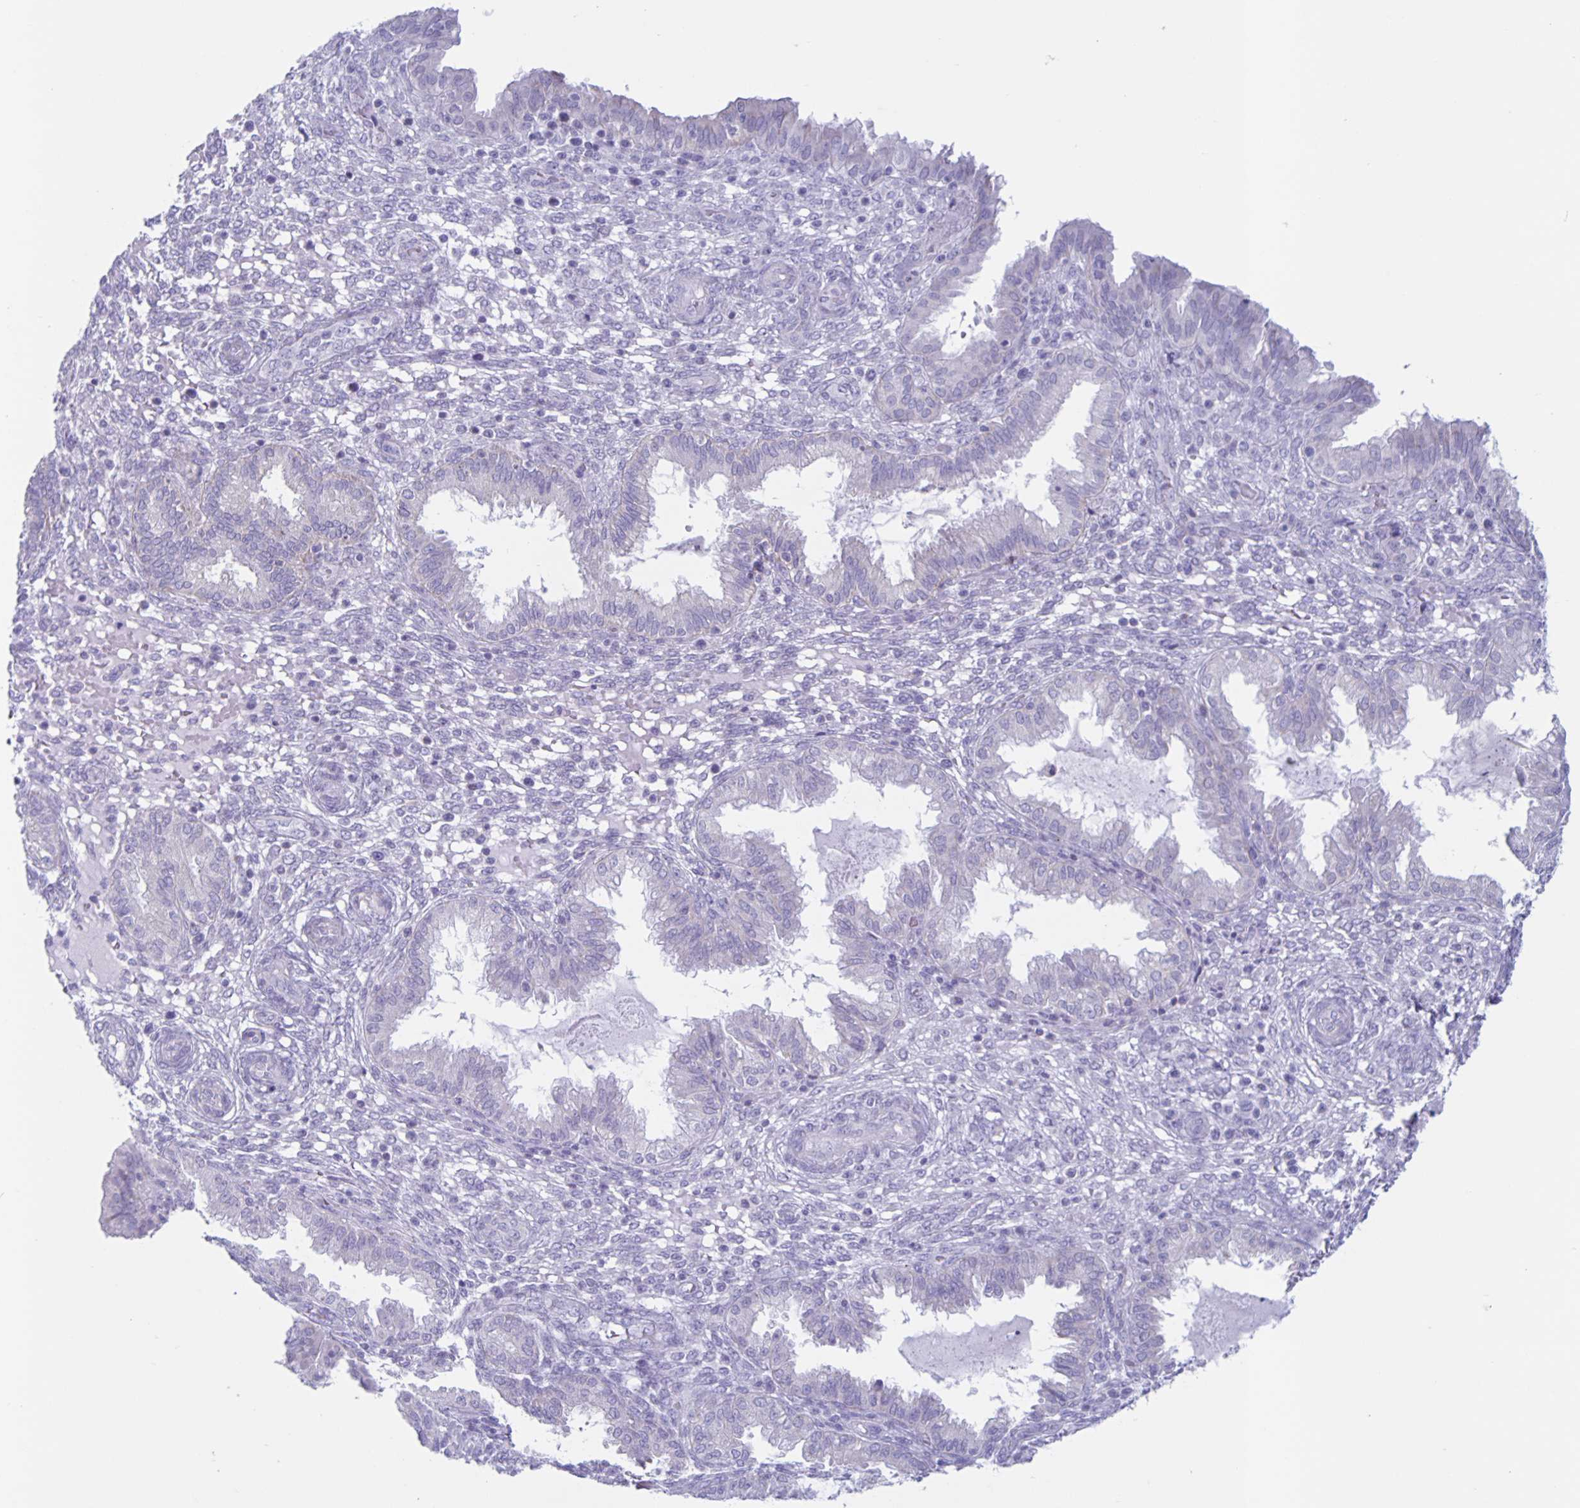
{"staining": {"intensity": "negative", "quantity": "none", "location": "none"}, "tissue": "endometrium", "cell_type": "Cells in endometrial stroma", "image_type": "normal", "snomed": [{"axis": "morphology", "description": "Normal tissue, NOS"}, {"axis": "topography", "description": "Endometrium"}], "caption": "DAB (3,3'-diaminobenzidine) immunohistochemical staining of normal endometrium reveals no significant staining in cells in endometrial stroma. (DAB (3,3'-diaminobenzidine) immunohistochemistry with hematoxylin counter stain).", "gene": "CT45A10", "patient": {"sex": "female", "age": 33}}